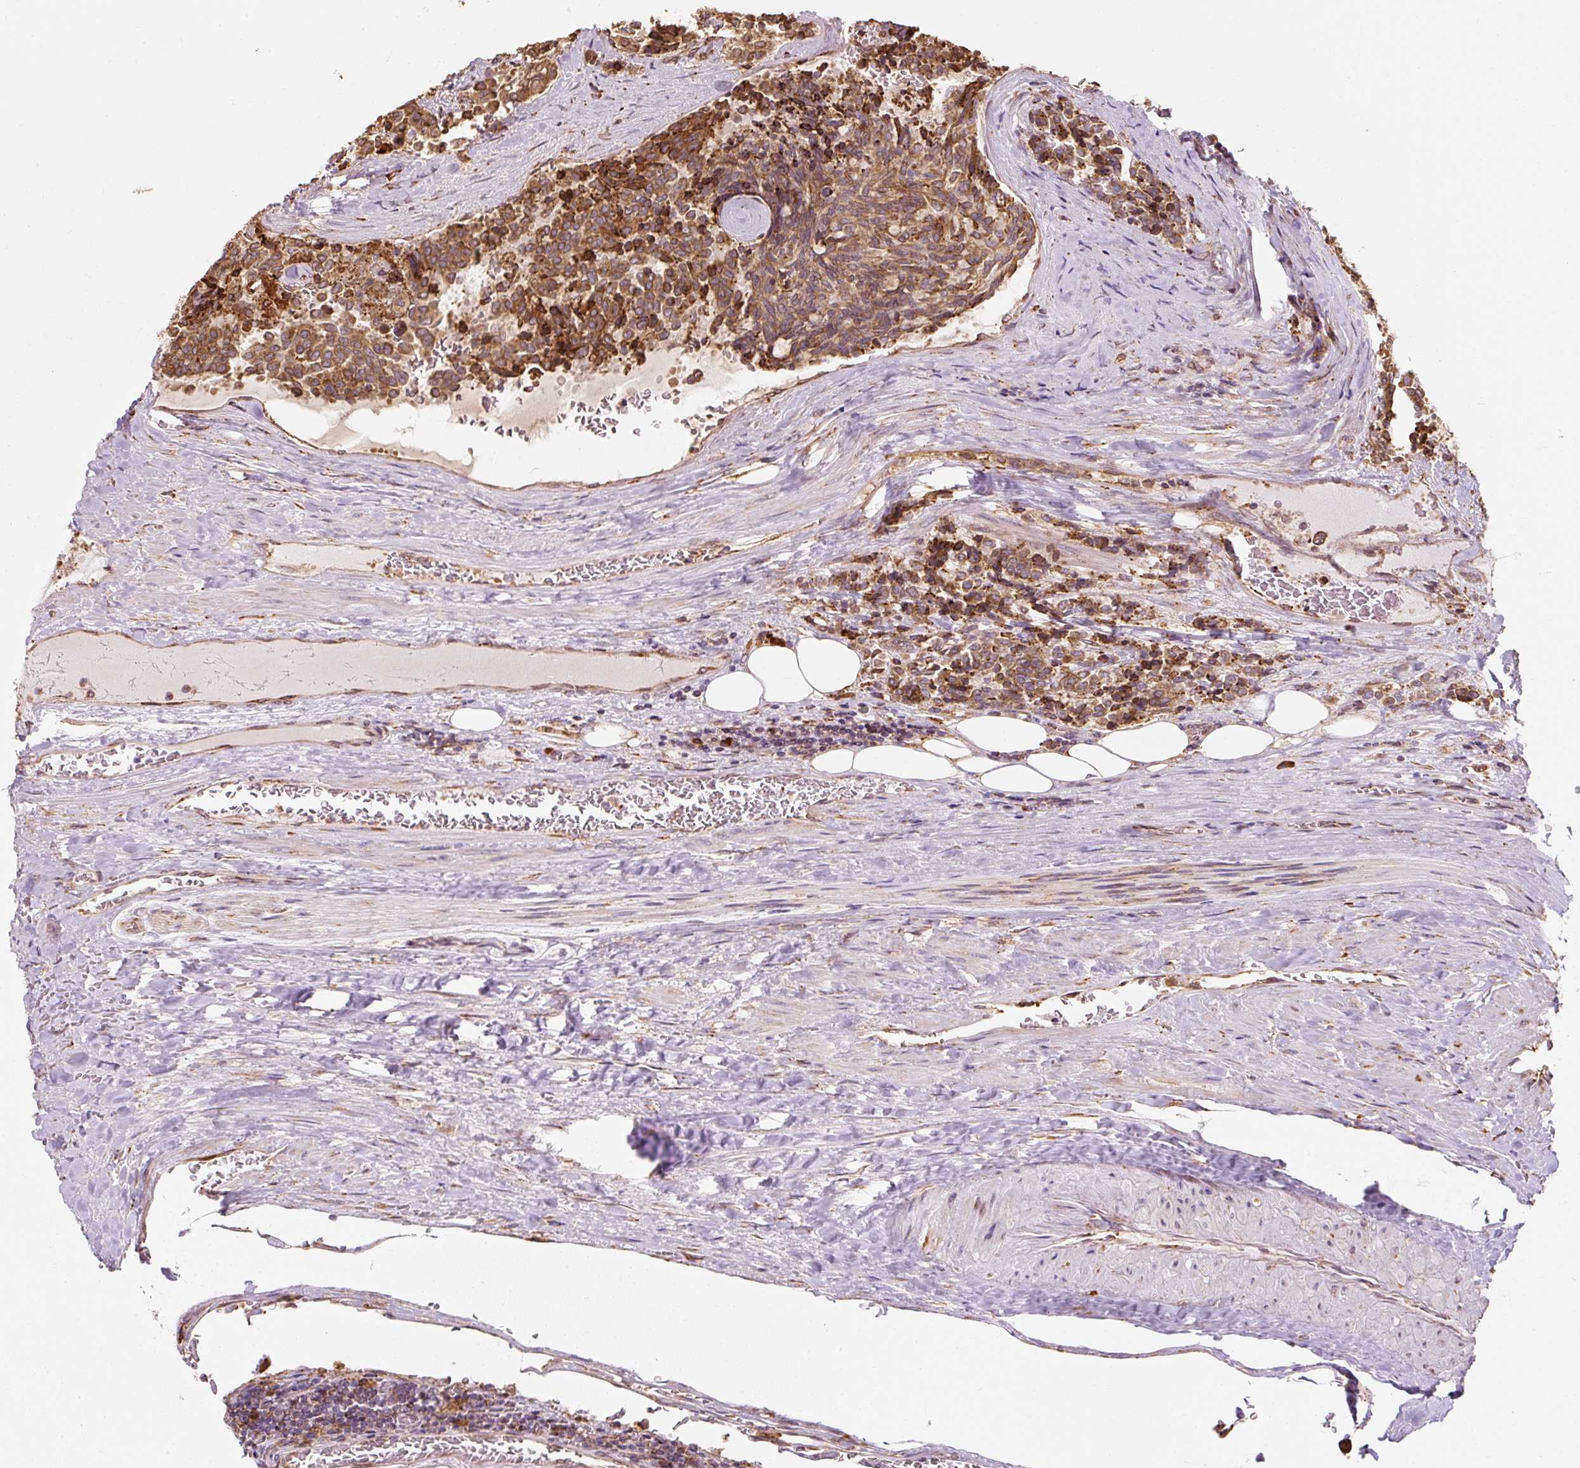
{"staining": {"intensity": "moderate", "quantity": ">75%", "location": "cytoplasmic/membranous"}, "tissue": "carcinoid", "cell_type": "Tumor cells", "image_type": "cancer", "snomed": [{"axis": "morphology", "description": "Carcinoid, malignant, NOS"}, {"axis": "topography", "description": "Pancreas"}], "caption": "Immunohistochemical staining of human malignant carcinoid exhibits moderate cytoplasmic/membranous protein staining in about >75% of tumor cells. Using DAB (3,3'-diaminobenzidine) (brown) and hematoxylin (blue) stains, captured at high magnification using brightfield microscopy.", "gene": "PRKCSH", "patient": {"sex": "female", "age": 54}}